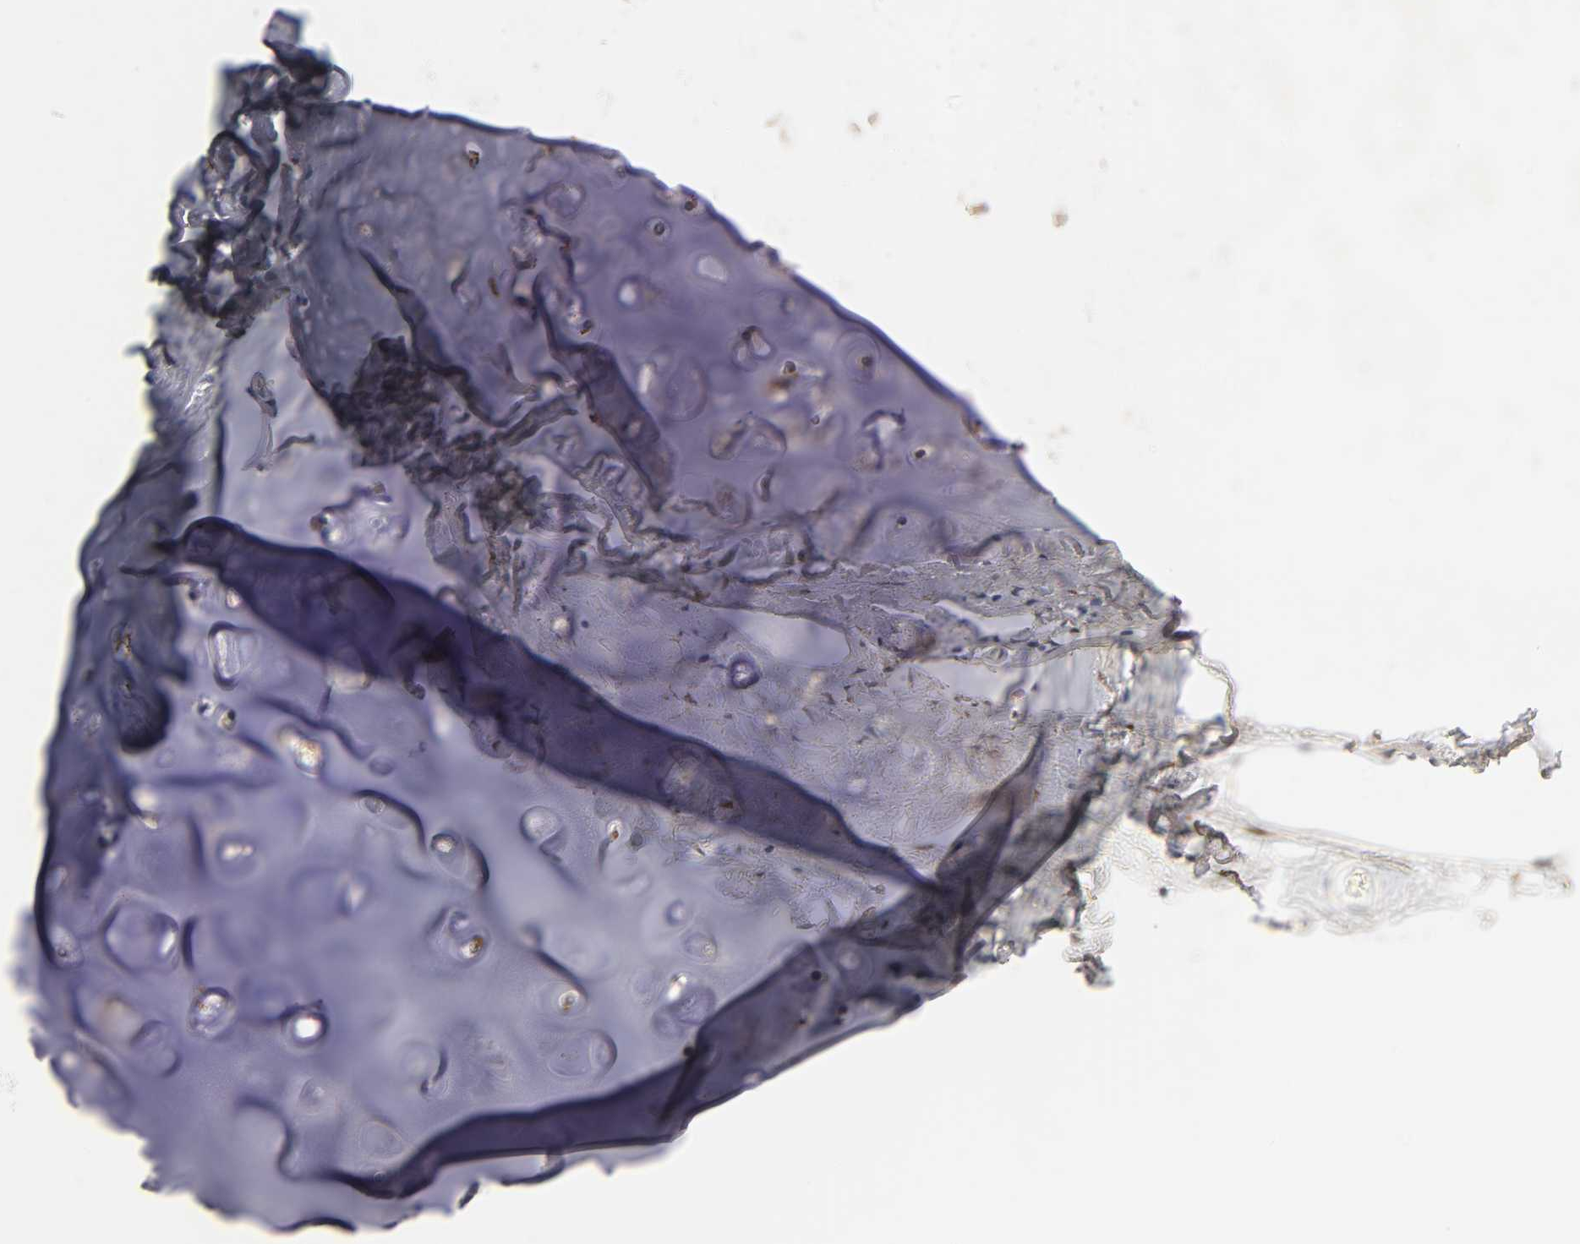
{"staining": {"intensity": "negative", "quantity": "none", "location": "none"}, "tissue": "adipose tissue", "cell_type": "Adipocytes", "image_type": "normal", "snomed": [{"axis": "morphology", "description": "Normal tissue, NOS"}, {"axis": "topography", "description": "Cartilage tissue"}, {"axis": "topography", "description": "Bronchus"}], "caption": "Histopathology image shows no protein staining in adipocytes of normal adipose tissue. Brightfield microscopy of immunohistochemistry stained with DAB (brown) and hematoxylin (blue), captured at high magnification.", "gene": "ISG15", "patient": {"sex": "female", "age": 73}}